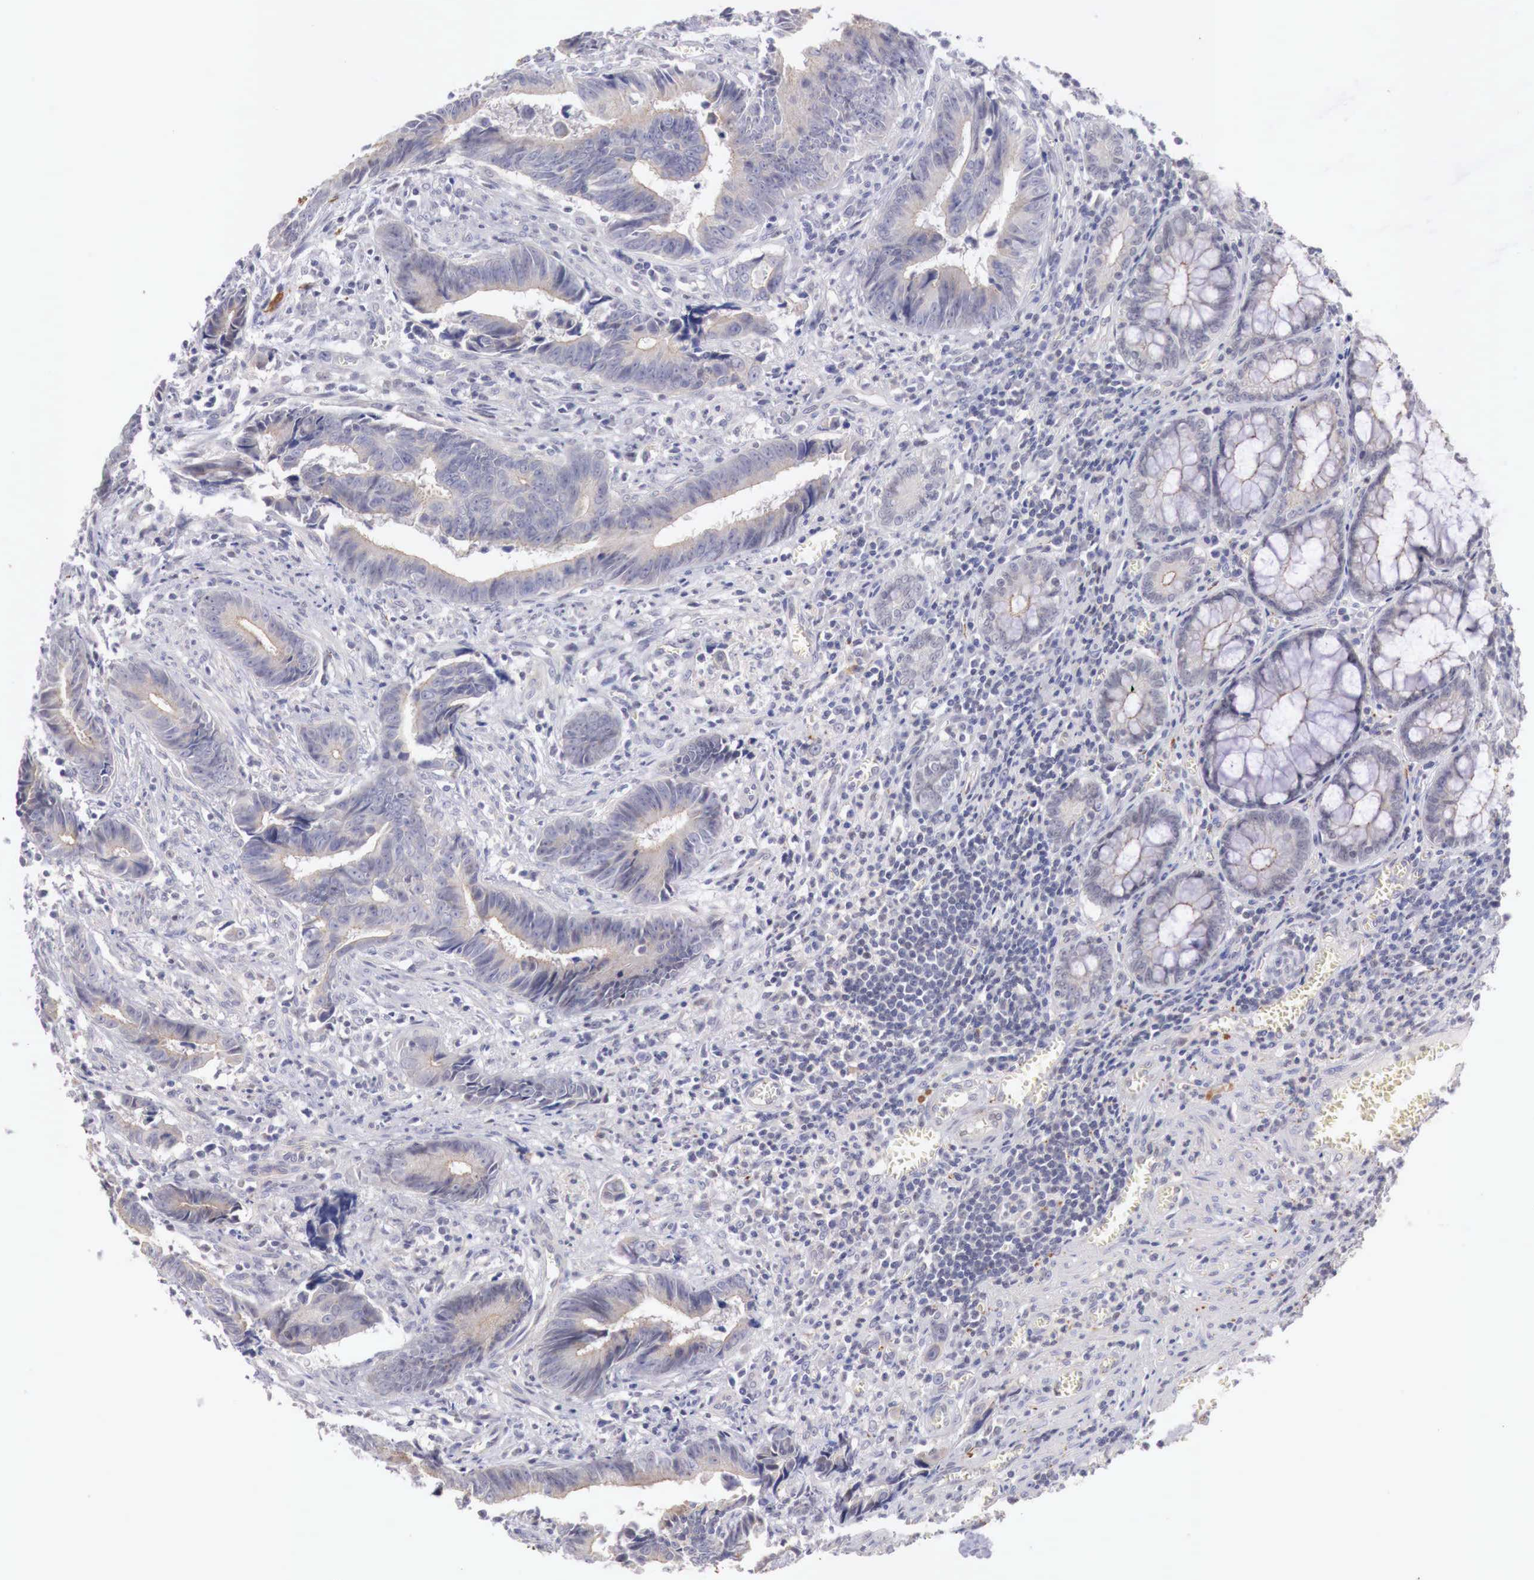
{"staining": {"intensity": "negative", "quantity": "none", "location": "none"}, "tissue": "colorectal cancer", "cell_type": "Tumor cells", "image_type": "cancer", "snomed": [{"axis": "morphology", "description": "Adenocarcinoma, NOS"}, {"axis": "topography", "description": "Rectum"}], "caption": "A histopathology image of human adenocarcinoma (colorectal) is negative for staining in tumor cells.", "gene": "TRIM13", "patient": {"sex": "female", "age": 98}}